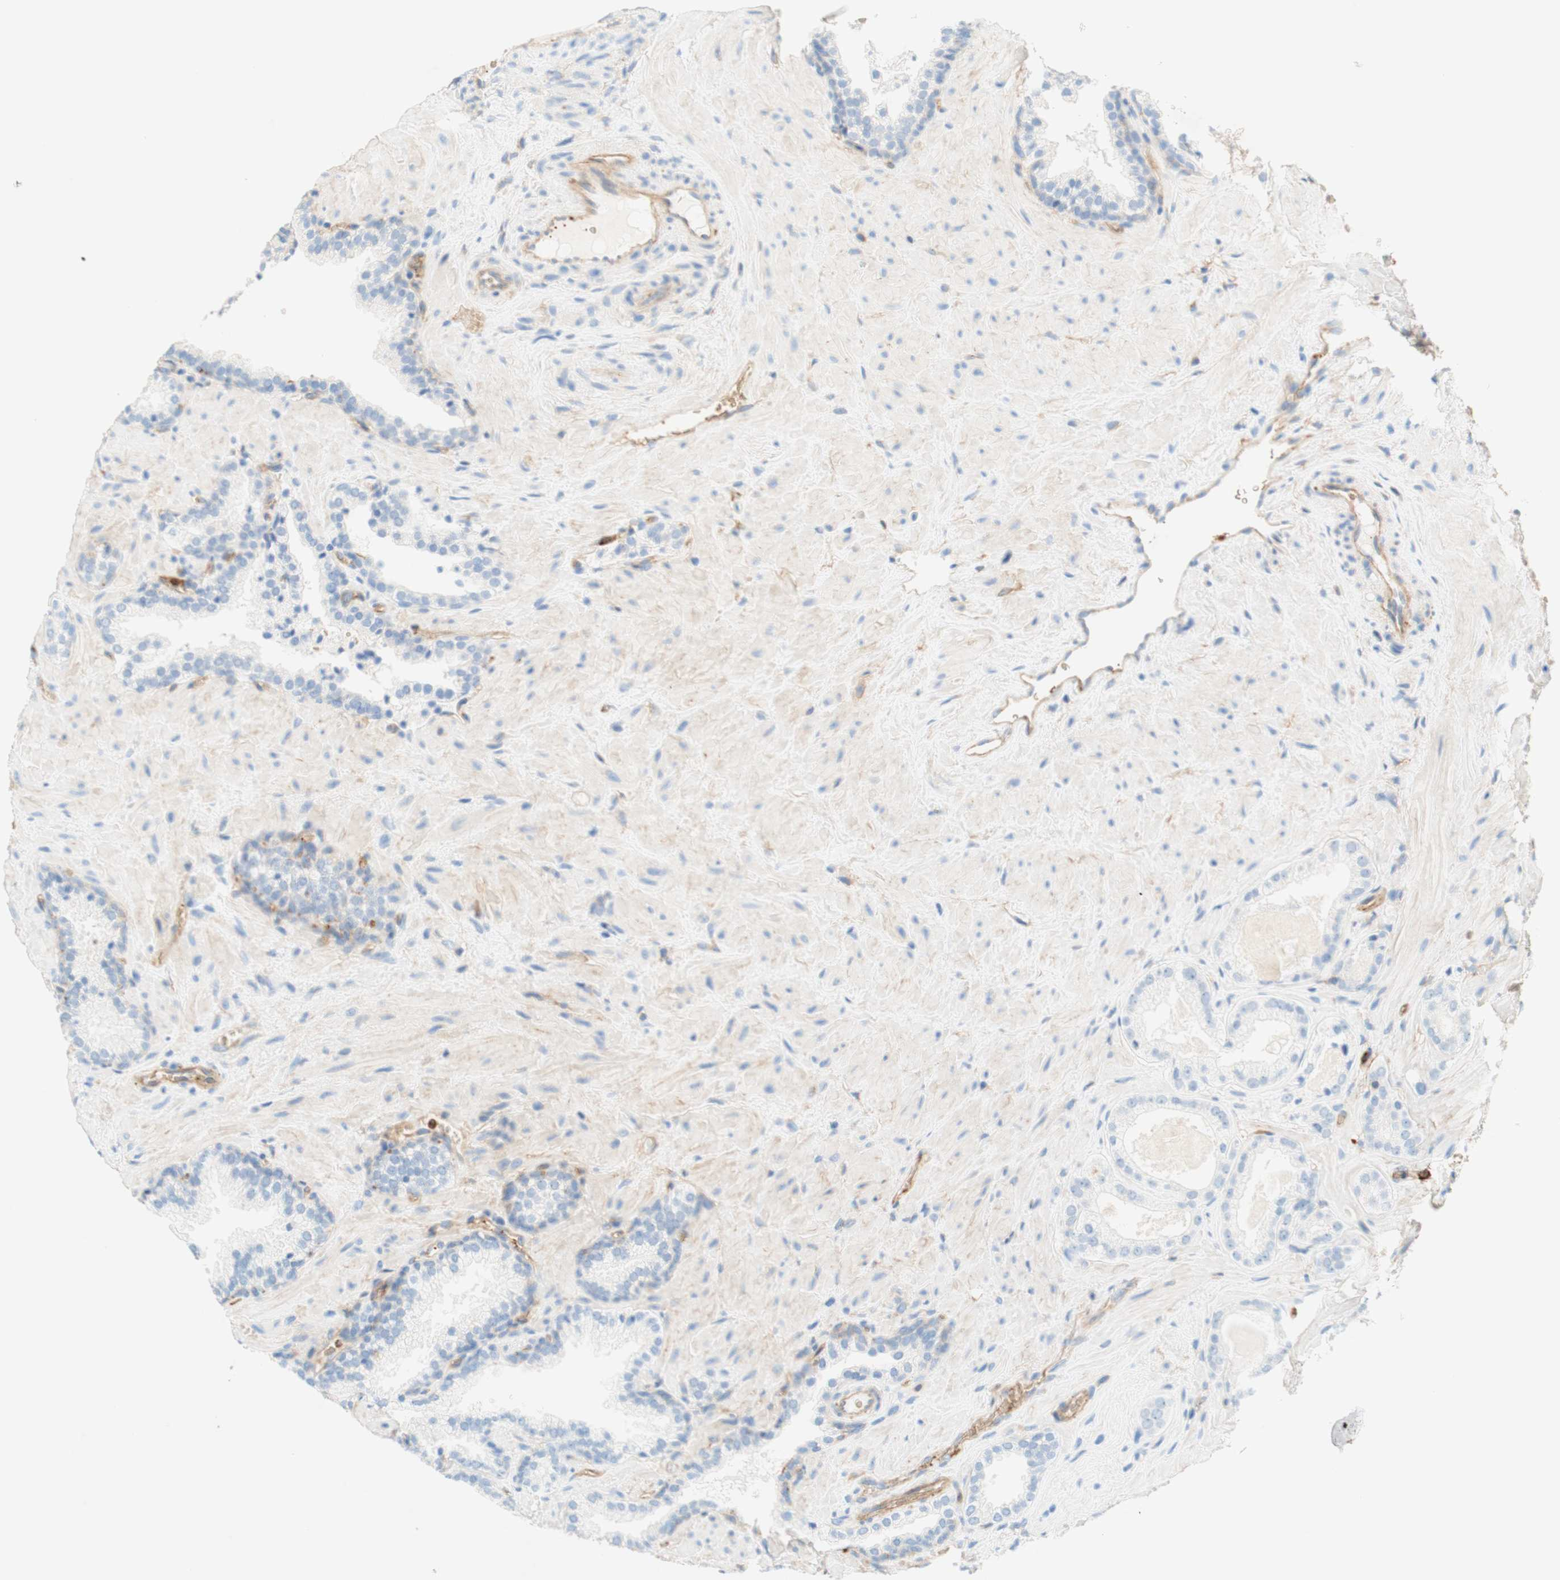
{"staining": {"intensity": "weak", "quantity": "<25%", "location": "cytoplasmic/membranous"}, "tissue": "prostate cancer", "cell_type": "Tumor cells", "image_type": "cancer", "snomed": [{"axis": "morphology", "description": "Adenocarcinoma, High grade"}, {"axis": "topography", "description": "Prostate"}], "caption": "High power microscopy histopathology image of an IHC histopathology image of high-grade adenocarcinoma (prostate), revealing no significant expression in tumor cells.", "gene": "STOM", "patient": {"sex": "male", "age": 64}}